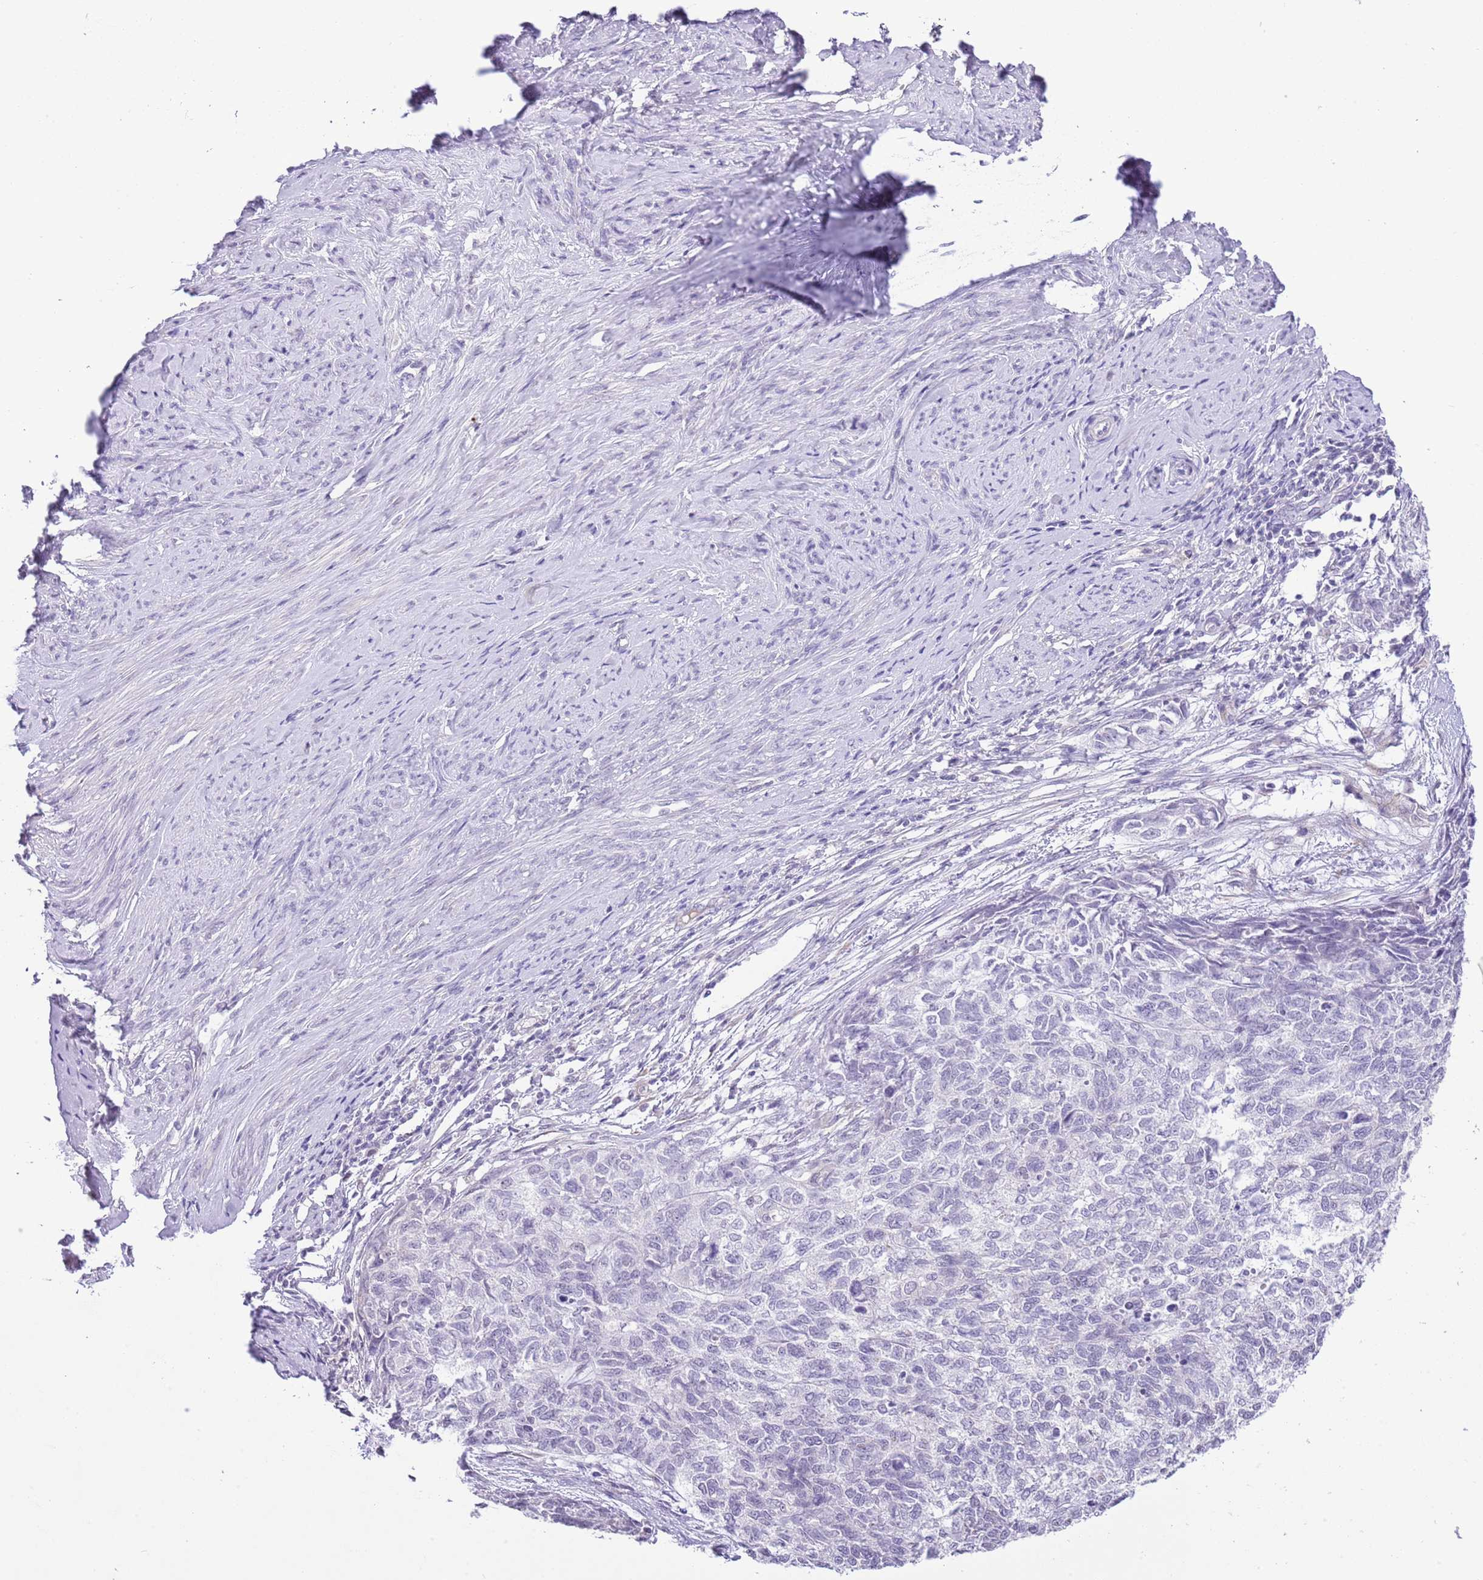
{"staining": {"intensity": "negative", "quantity": "none", "location": "none"}, "tissue": "cervical cancer", "cell_type": "Tumor cells", "image_type": "cancer", "snomed": [{"axis": "morphology", "description": "Squamous cell carcinoma, NOS"}, {"axis": "topography", "description": "Cervix"}], "caption": "Tumor cells are negative for protein expression in human cervical squamous cell carcinoma.", "gene": "MIDN", "patient": {"sex": "female", "age": 63}}